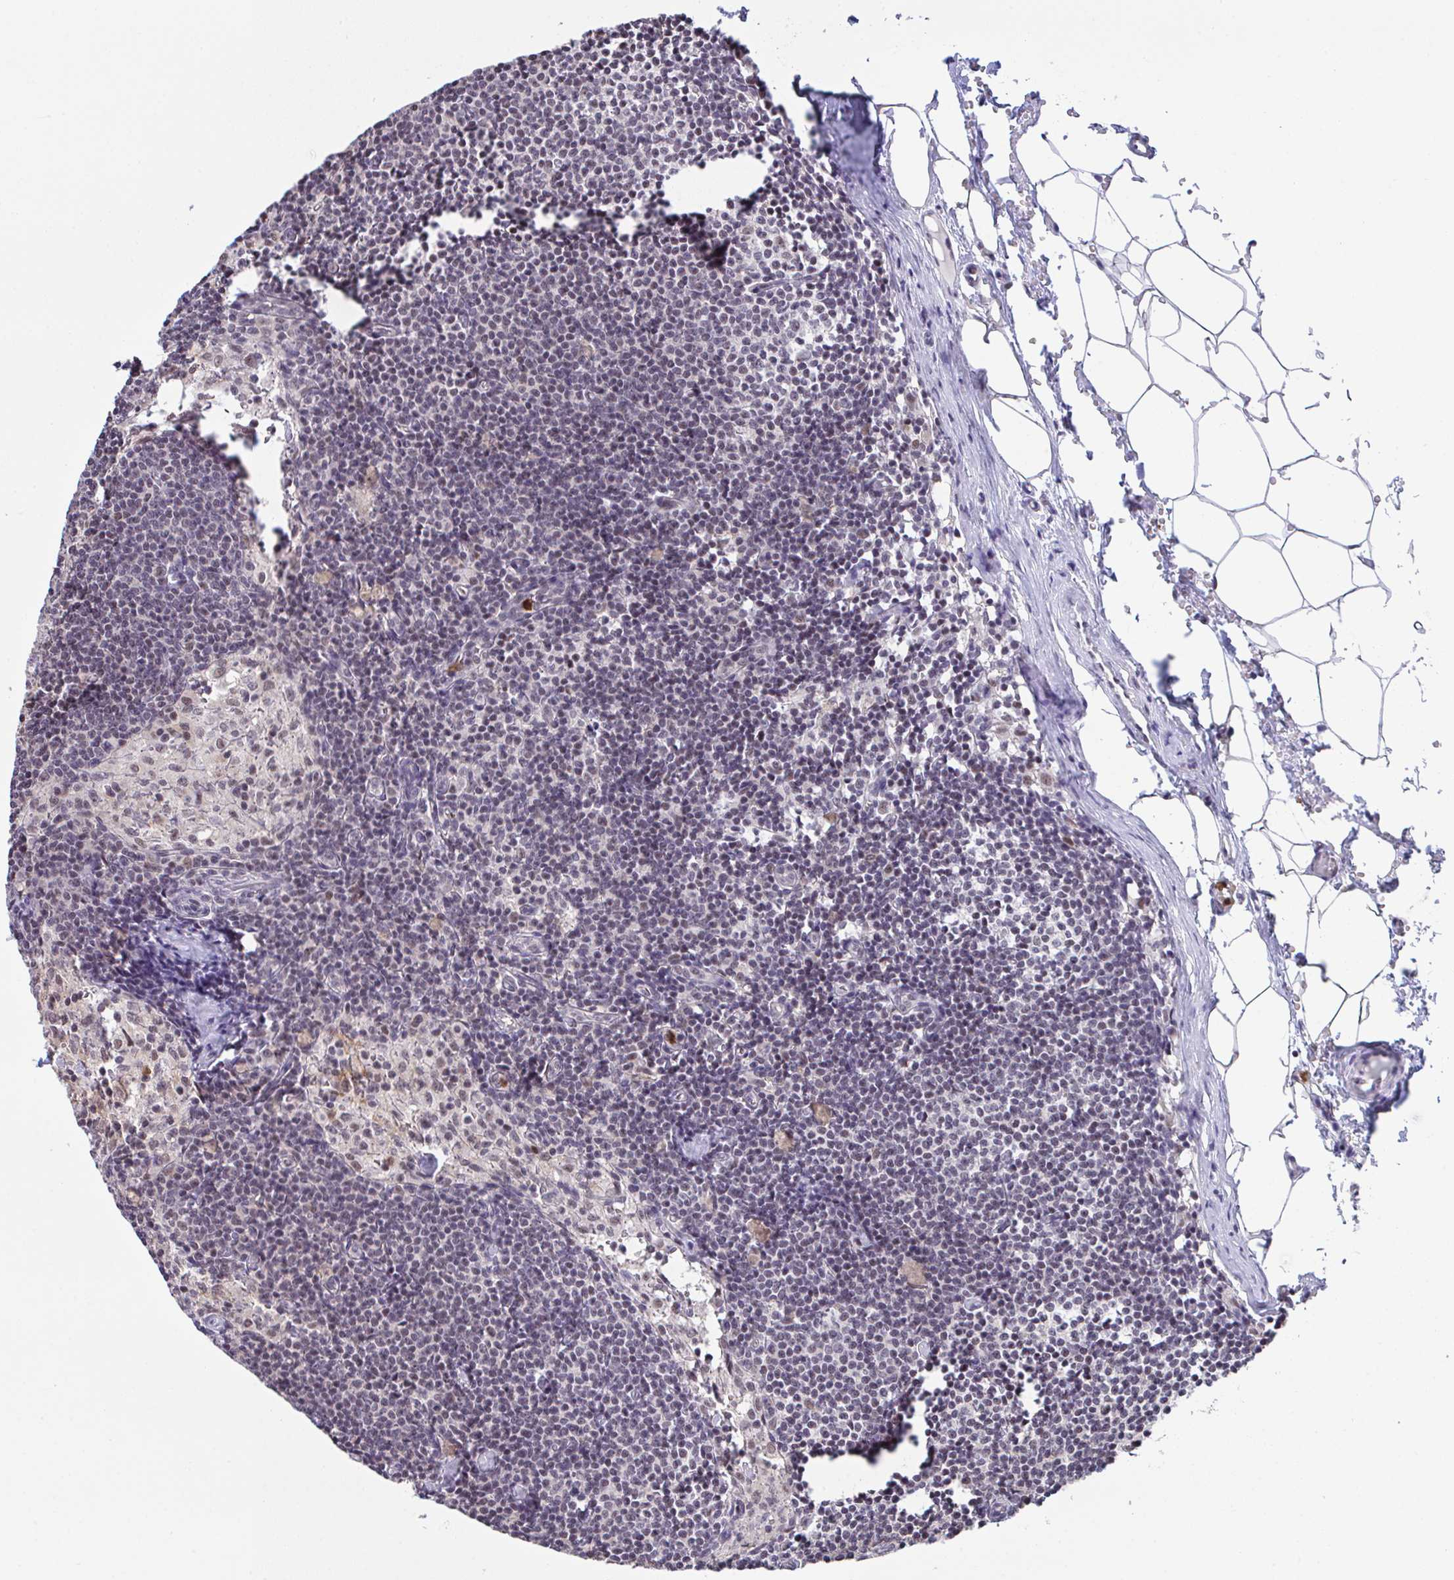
{"staining": {"intensity": "weak", "quantity": "25%-75%", "location": "cytoplasmic/membranous,nuclear"}, "tissue": "lymph node", "cell_type": "Germinal center cells", "image_type": "normal", "snomed": [{"axis": "morphology", "description": "Normal tissue, NOS"}, {"axis": "topography", "description": "Lymph node"}], "caption": "Immunohistochemical staining of normal lymph node displays weak cytoplasmic/membranous,nuclear protein staining in approximately 25%-75% of germinal center cells.", "gene": "OR6K3", "patient": {"sex": "male", "age": 49}}